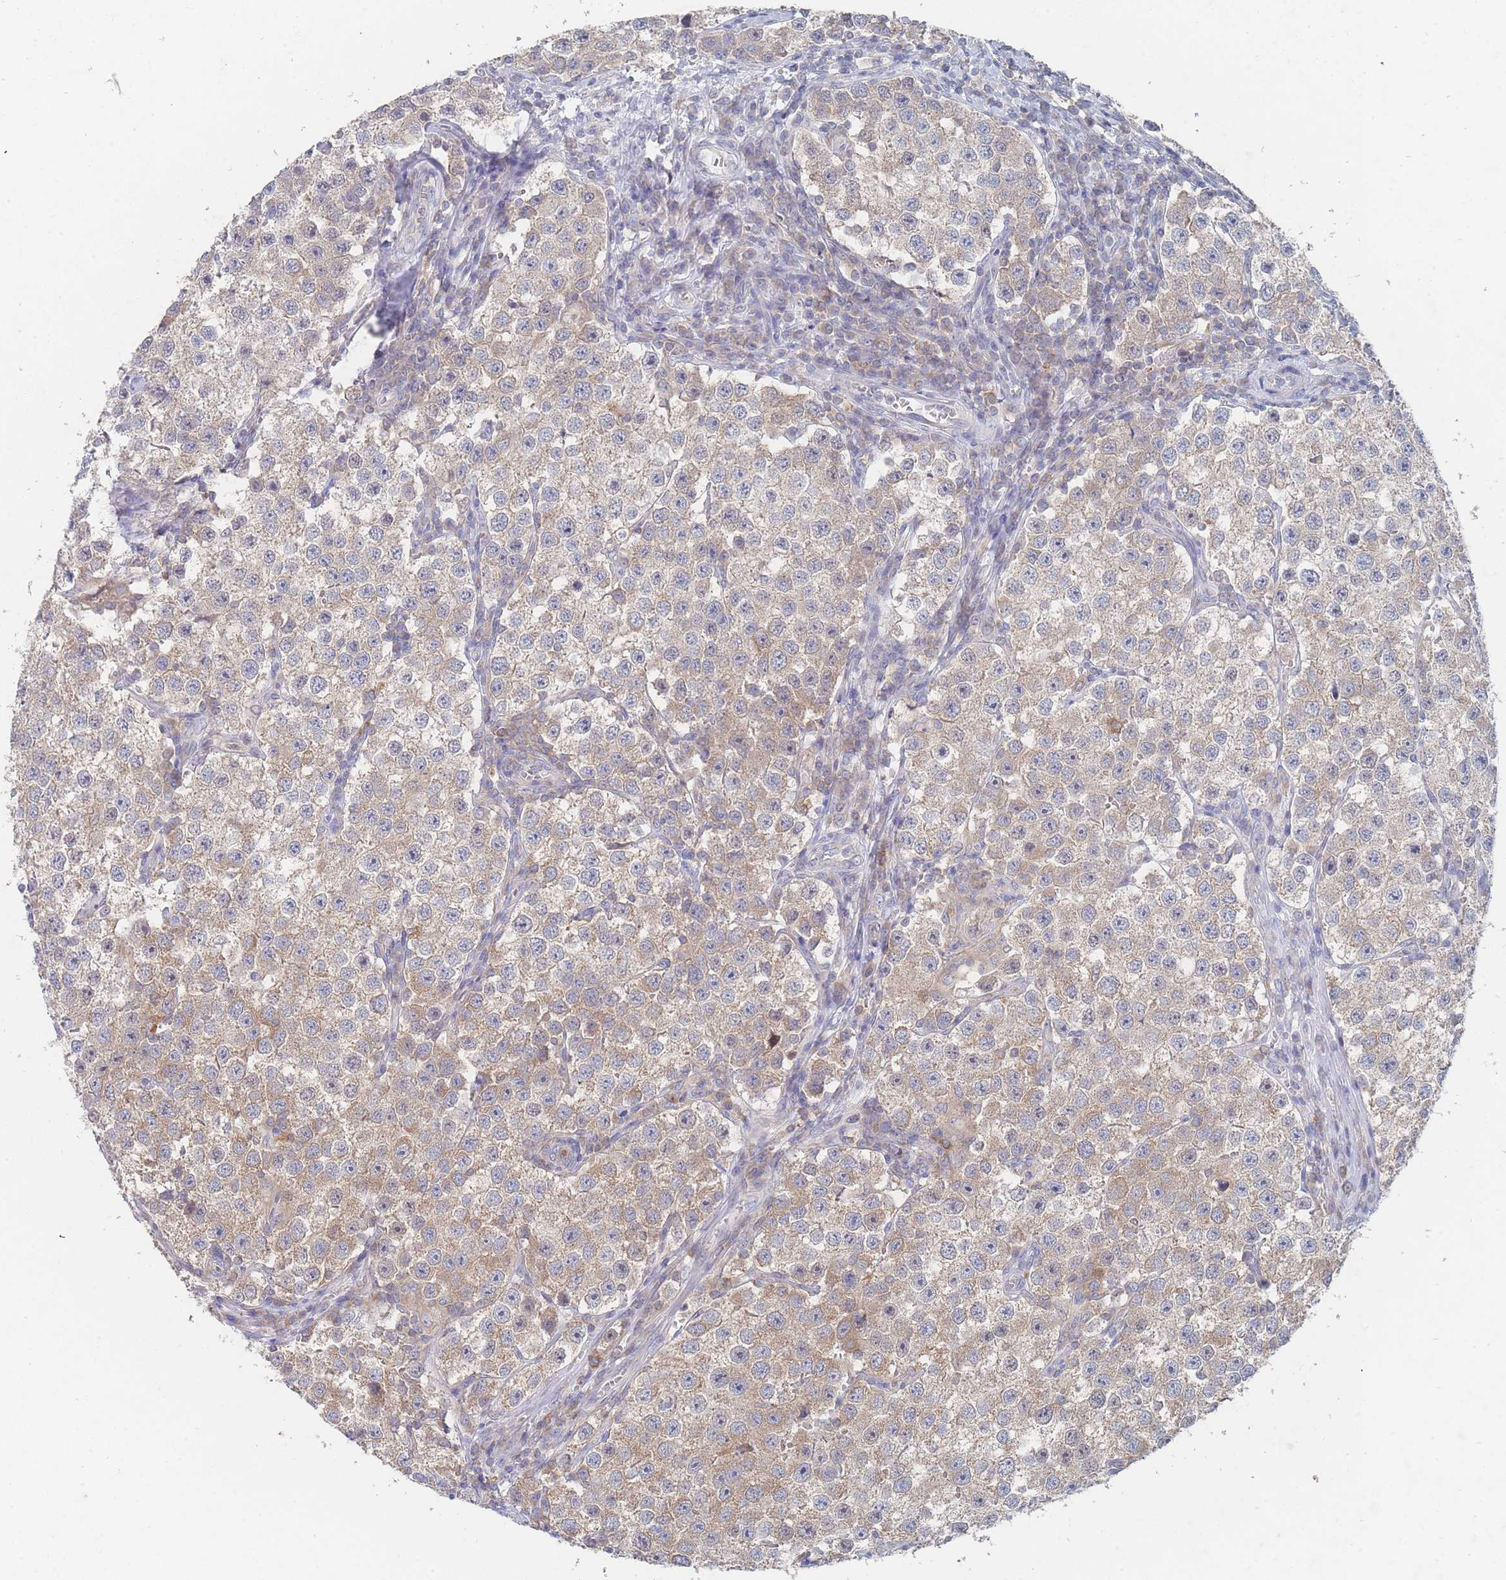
{"staining": {"intensity": "moderate", "quantity": "25%-75%", "location": "cytoplasmic/membranous"}, "tissue": "testis cancer", "cell_type": "Tumor cells", "image_type": "cancer", "snomed": [{"axis": "morphology", "description": "Seminoma, NOS"}, {"axis": "topography", "description": "Testis"}], "caption": "Moderate cytoplasmic/membranous positivity for a protein is appreciated in about 25%-75% of tumor cells of testis seminoma using IHC.", "gene": "PPP6C", "patient": {"sex": "male", "age": 37}}